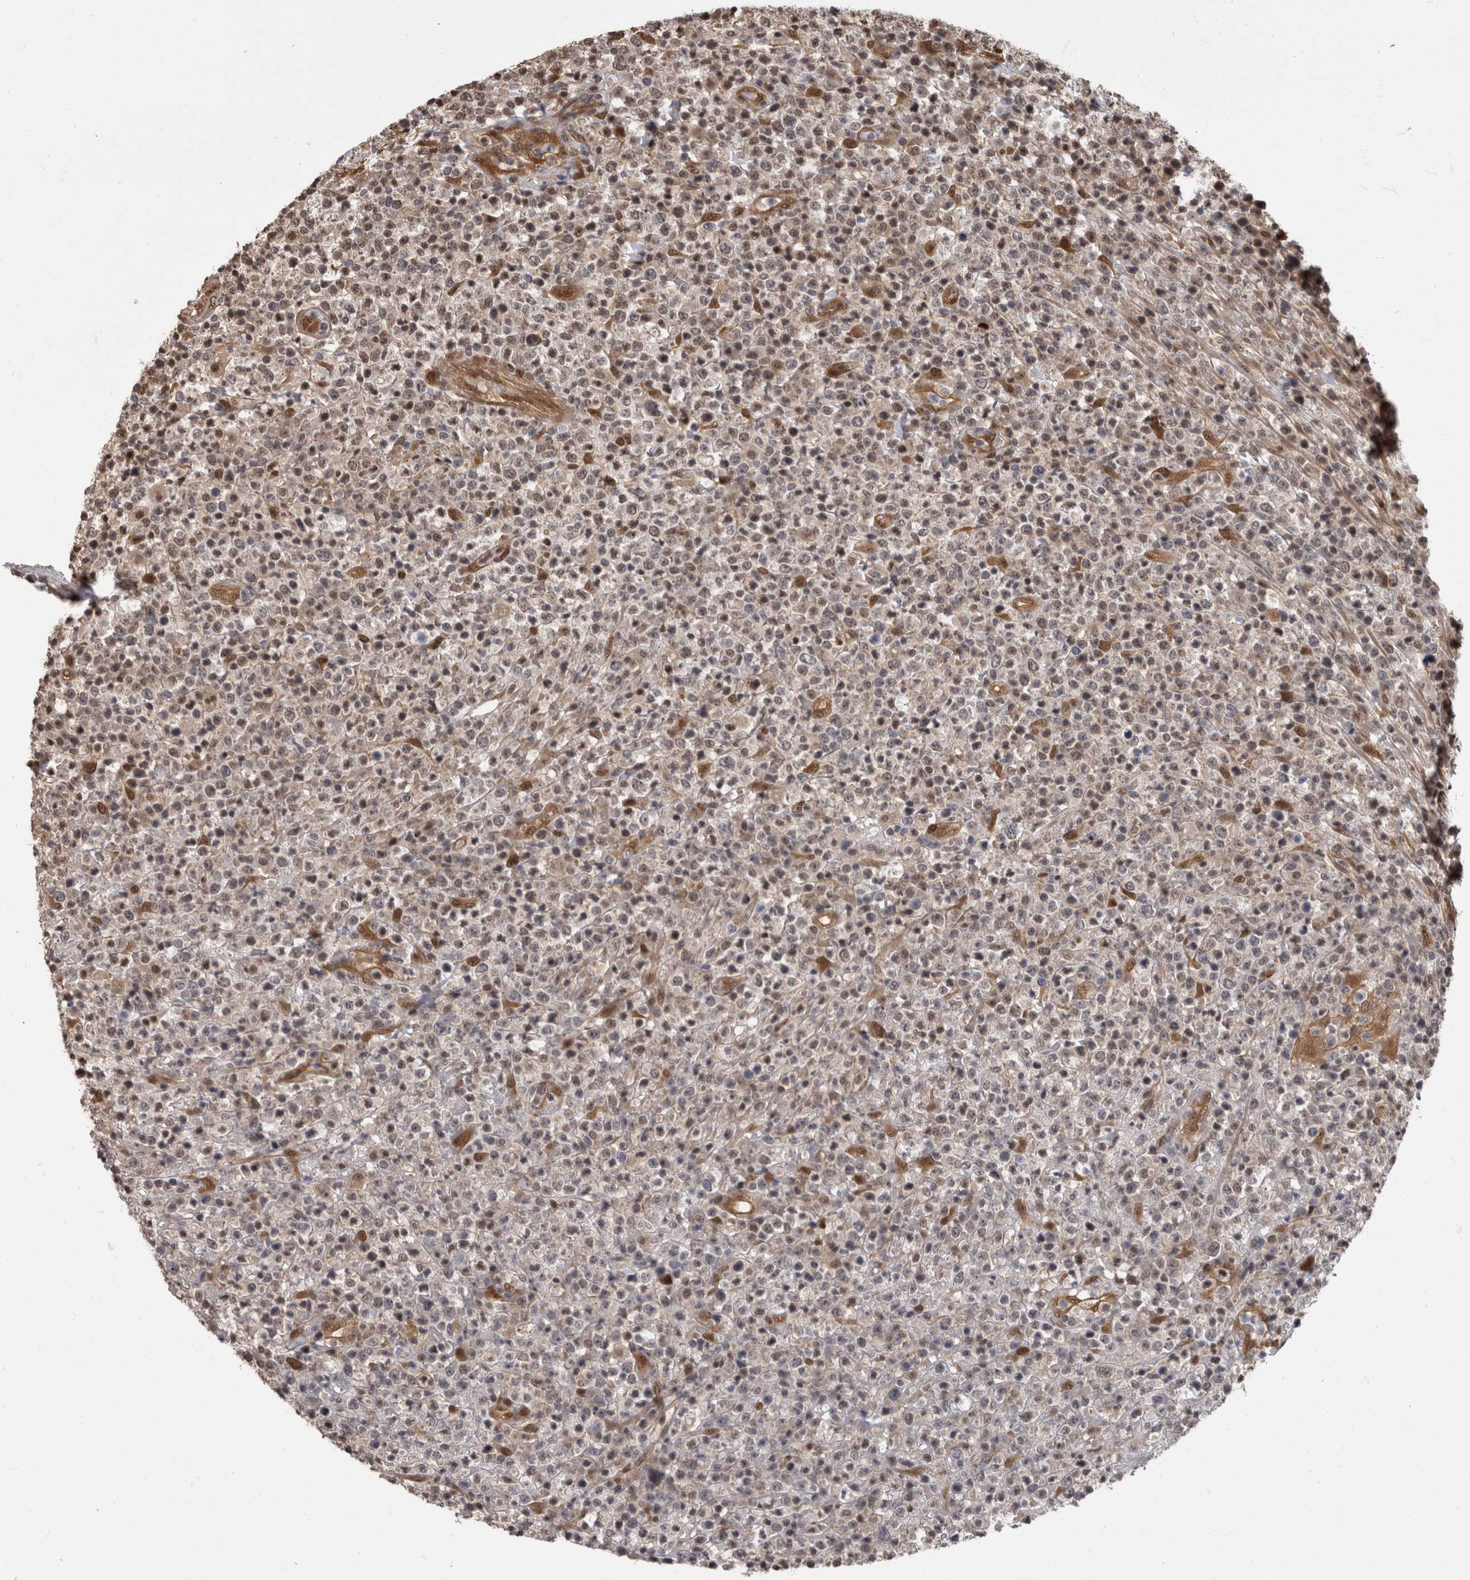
{"staining": {"intensity": "moderate", "quantity": "25%-75%", "location": "nuclear"}, "tissue": "lymphoma", "cell_type": "Tumor cells", "image_type": "cancer", "snomed": [{"axis": "morphology", "description": "Malignant lymphoma, non-Hodgkin's type, High grade"}, {"axis": "topography", "description": "Colon"}], "caption": "This histopathology image demonstrates malignant lymphoma, non-Hodgkin's type (high-grade) stained with IHC to label a protein in brown. The nuclear of tumor cells show moderate positivity for the protein. Nuclei are counter-stained blue.", "gene": "AKT3", "patient": {"sex": "female", "age": 53}}